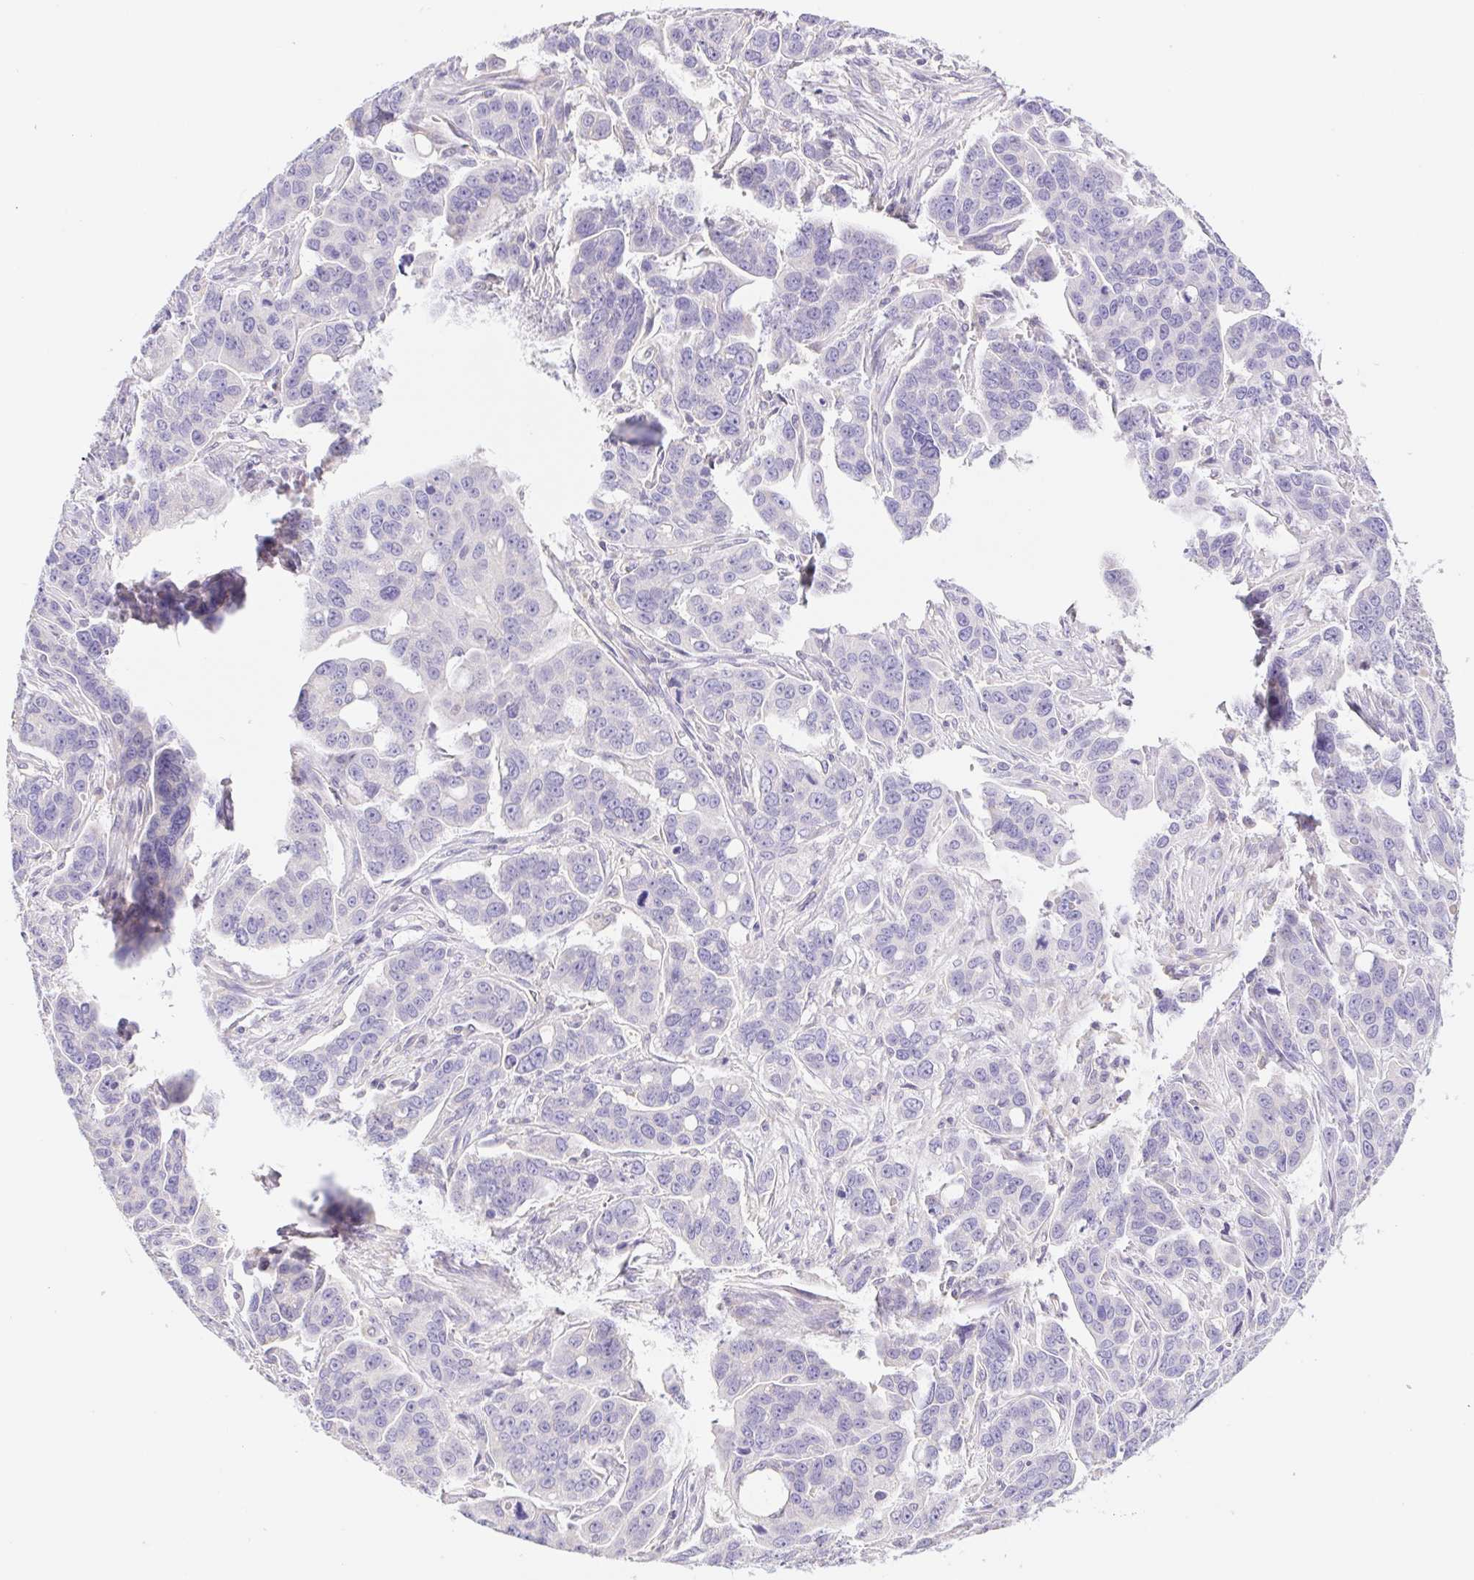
{"staining": {"intensity": "negative", "quantity": "none", "location": "none"}, "tissue": "ovarian cancer", "cell_type": "Tumor cells", "image_type": "cancer", "snomed": [{"axis": "morphology", "description": "Carcinoma, endometroid"}, {"axis": "topography", "description": "Ovary"}], "caption": "There is no significant staining in tumor cells of ovarian cancer. (IHC, brightfield microscopy, high magnification).", "gene": "FKBP6", "patient": {"sex": "female", "age": 78}}